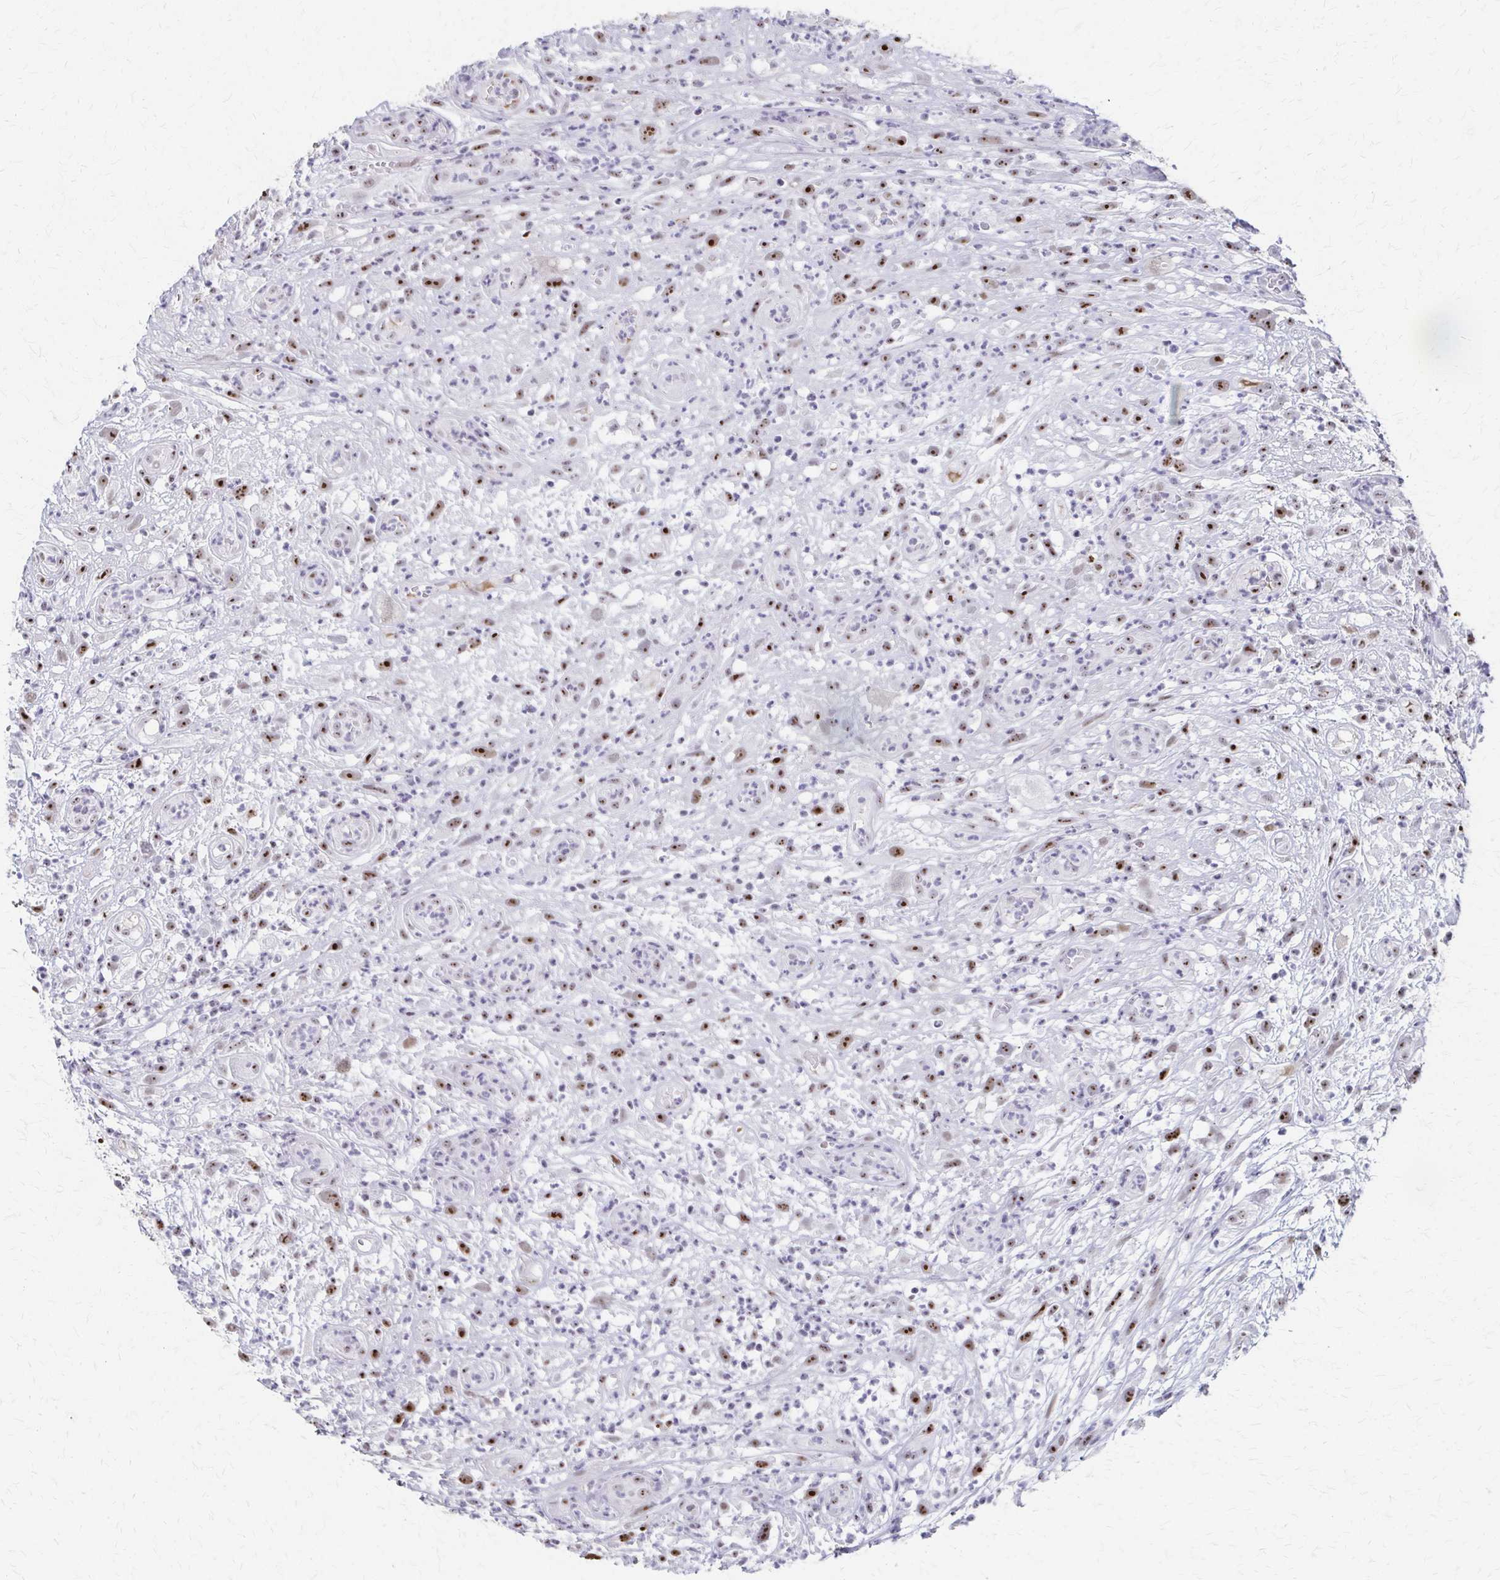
{"staining": {"intensity": "moderate", "quantity": ">75%", "location": "nuclear"}, "tissue": "head and neck cancer", "cell_type": "Tumor cells", "image_type": "cancer", "snomed": [{"axis": "morphology", "description": "Squamous cell carcinoma, NOS"}, {"axis": "topography", "description": "Head-Neck"}], "caption": "Approximately >75% of tumor cells in squamous cell carcinoma (head and neck) demonstrate moderate nuclear protein staining as visualized by brown immunohistochemical staining.", "gene": "PES1", "patient": {"sex": "male", "age": 65}}